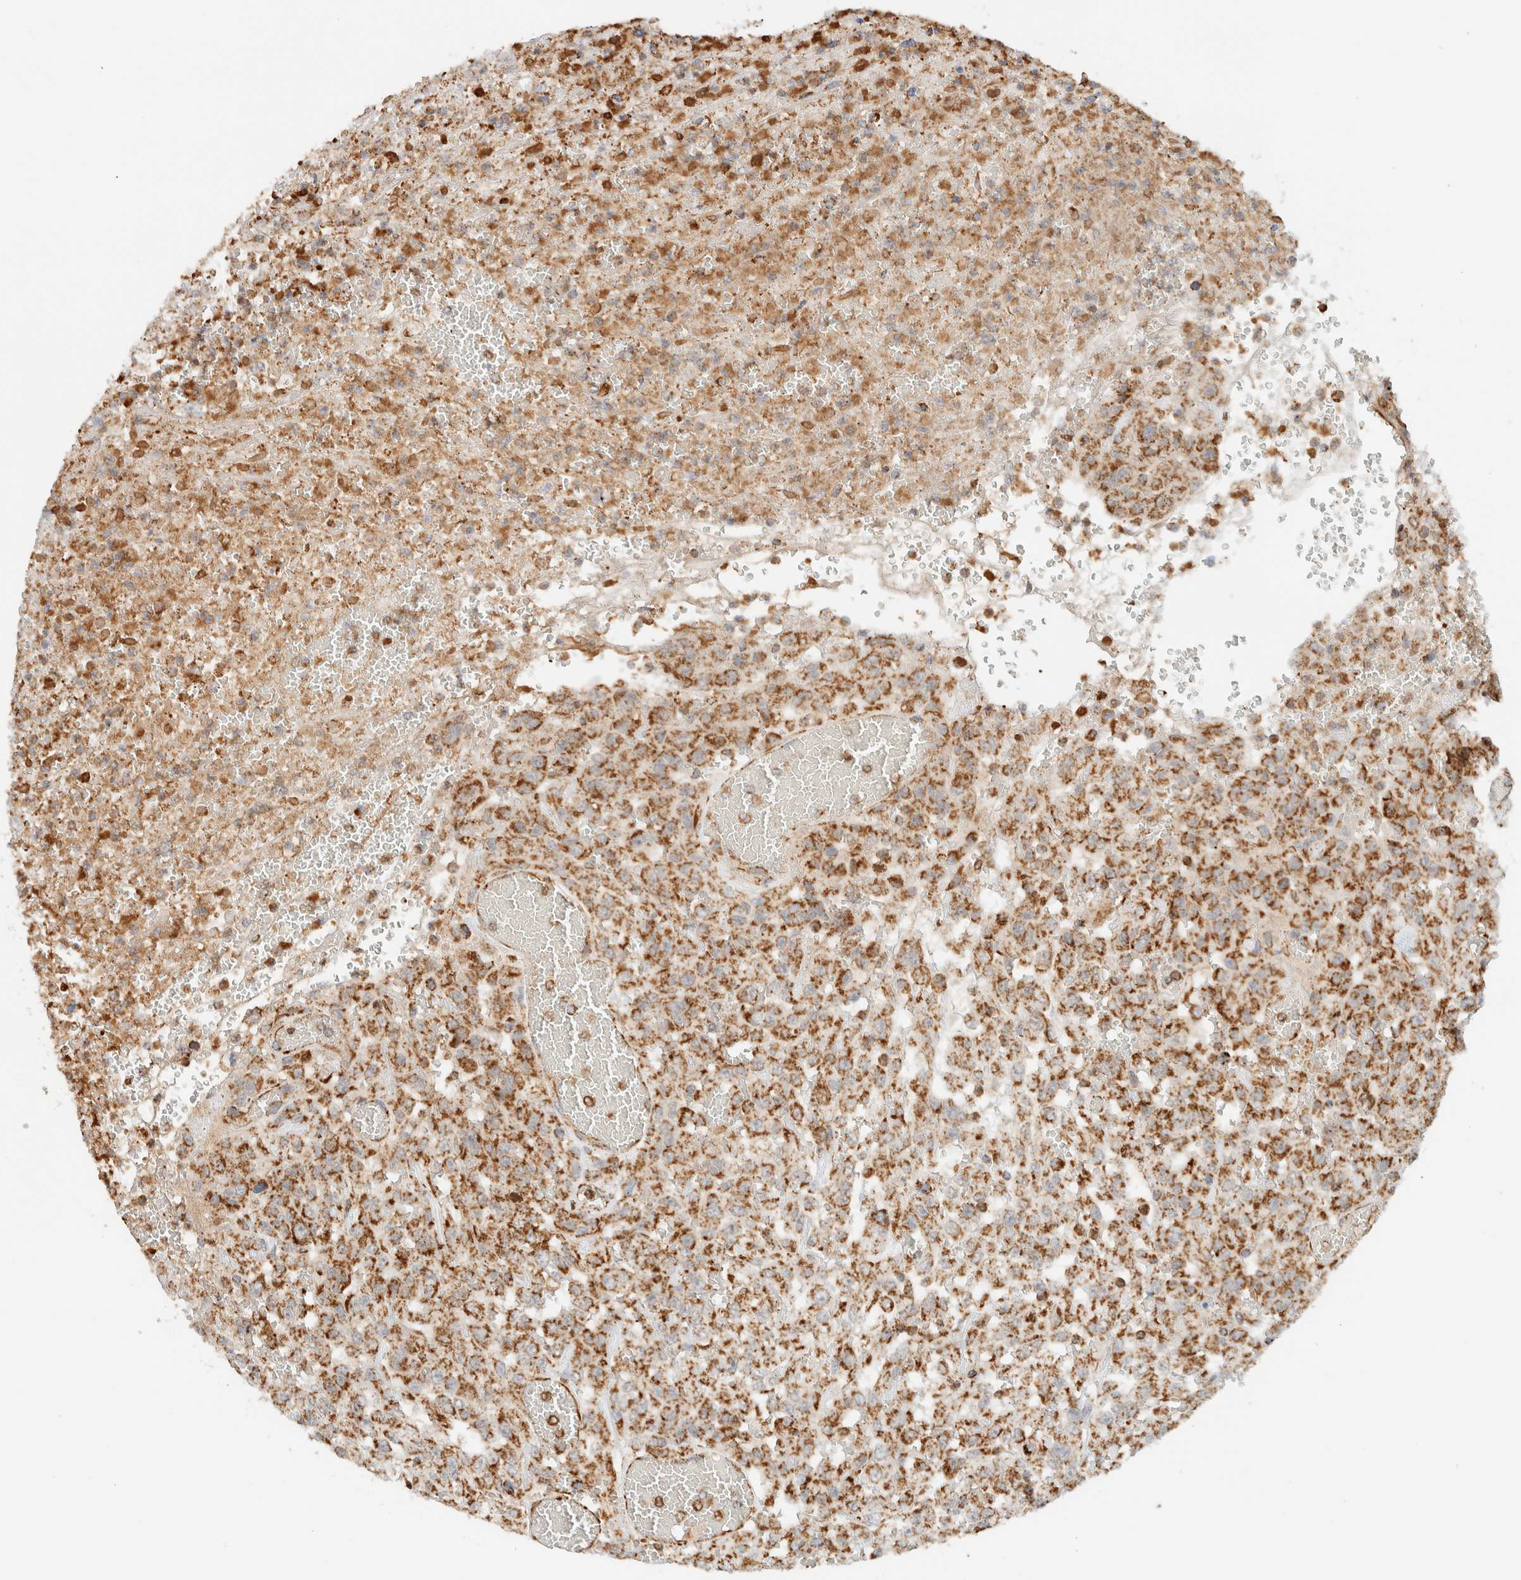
{"staining": {"intensity": "moderate", "quantity": ">75%", "location": "cytoplasmic/membranous"}, "tissue": "urothelial cancer", "cell_type": "Tumor cells", "image_type": "cancer", "snomed": [{"axis": "morphology", "description": "Urothelial carcinoma, High grade"}, {"axis": "topography", "description": "Urinary bladder"}], "caption": "The immunohistochemical stain labels moderate cytoplasmic/membranous positivity in tumor cells of urothelial cancer tissue.", "gene": "KIFAP3", "patient": {"sex": "male", "age": 46}}